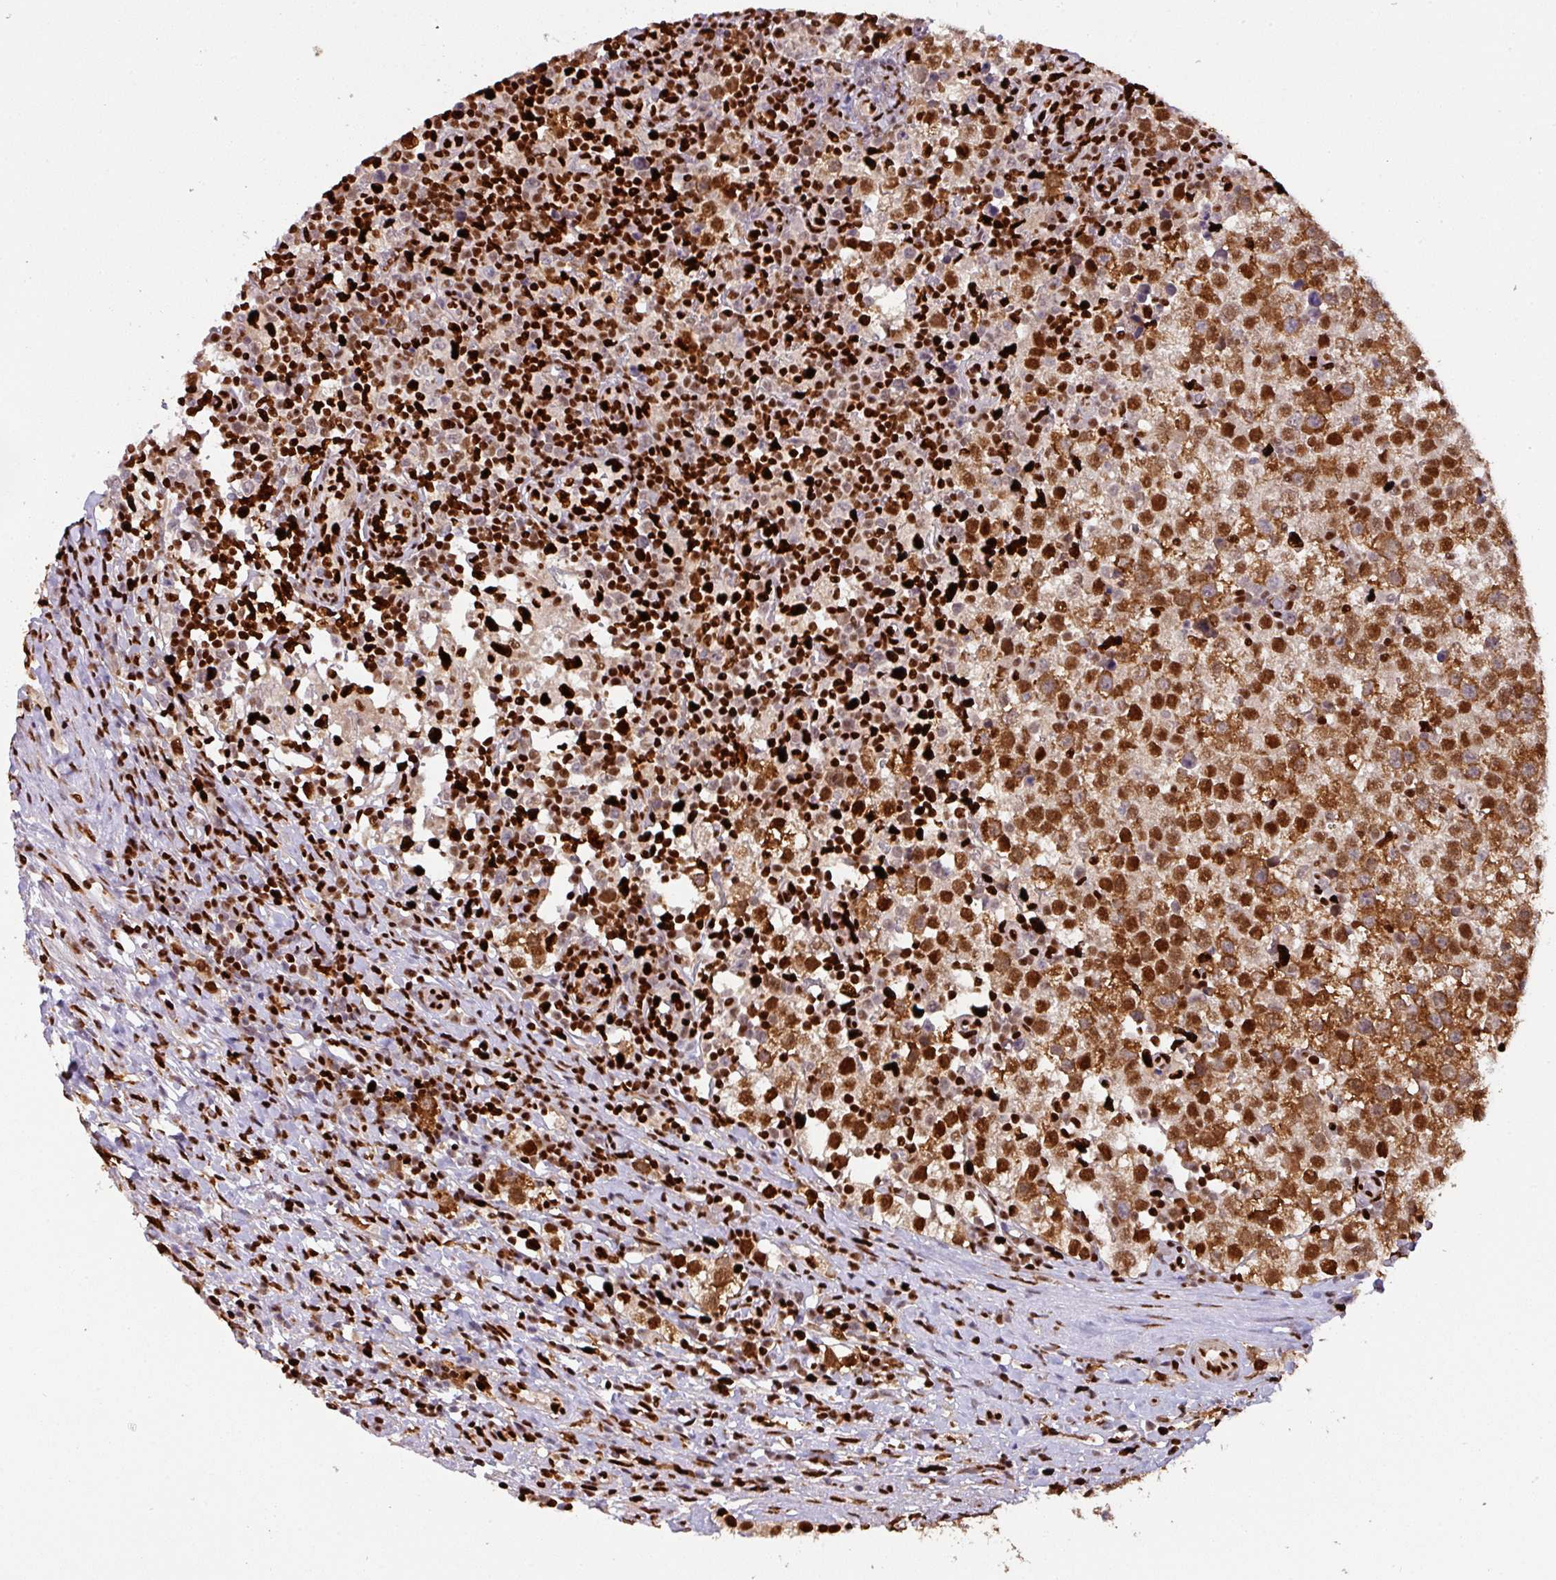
{"staining": {"intensity": "strong", "quantity": ">75%", "location": "nuclear"}, "tissue": "testis cancer", "cell_type": "Tumor cells", "image_type": "cancer", "snomed": [{"axis": "morphology", "description": "Seminoma, NOS"}, {"axis": "topography", "description": "Testis"}], "caption": "Strong nuclear staining is identified in approximately >75% of tumor cells in testis seminoma.", "gene": "SAMHD1", "patient": {"sex": "male", "age": 34}}